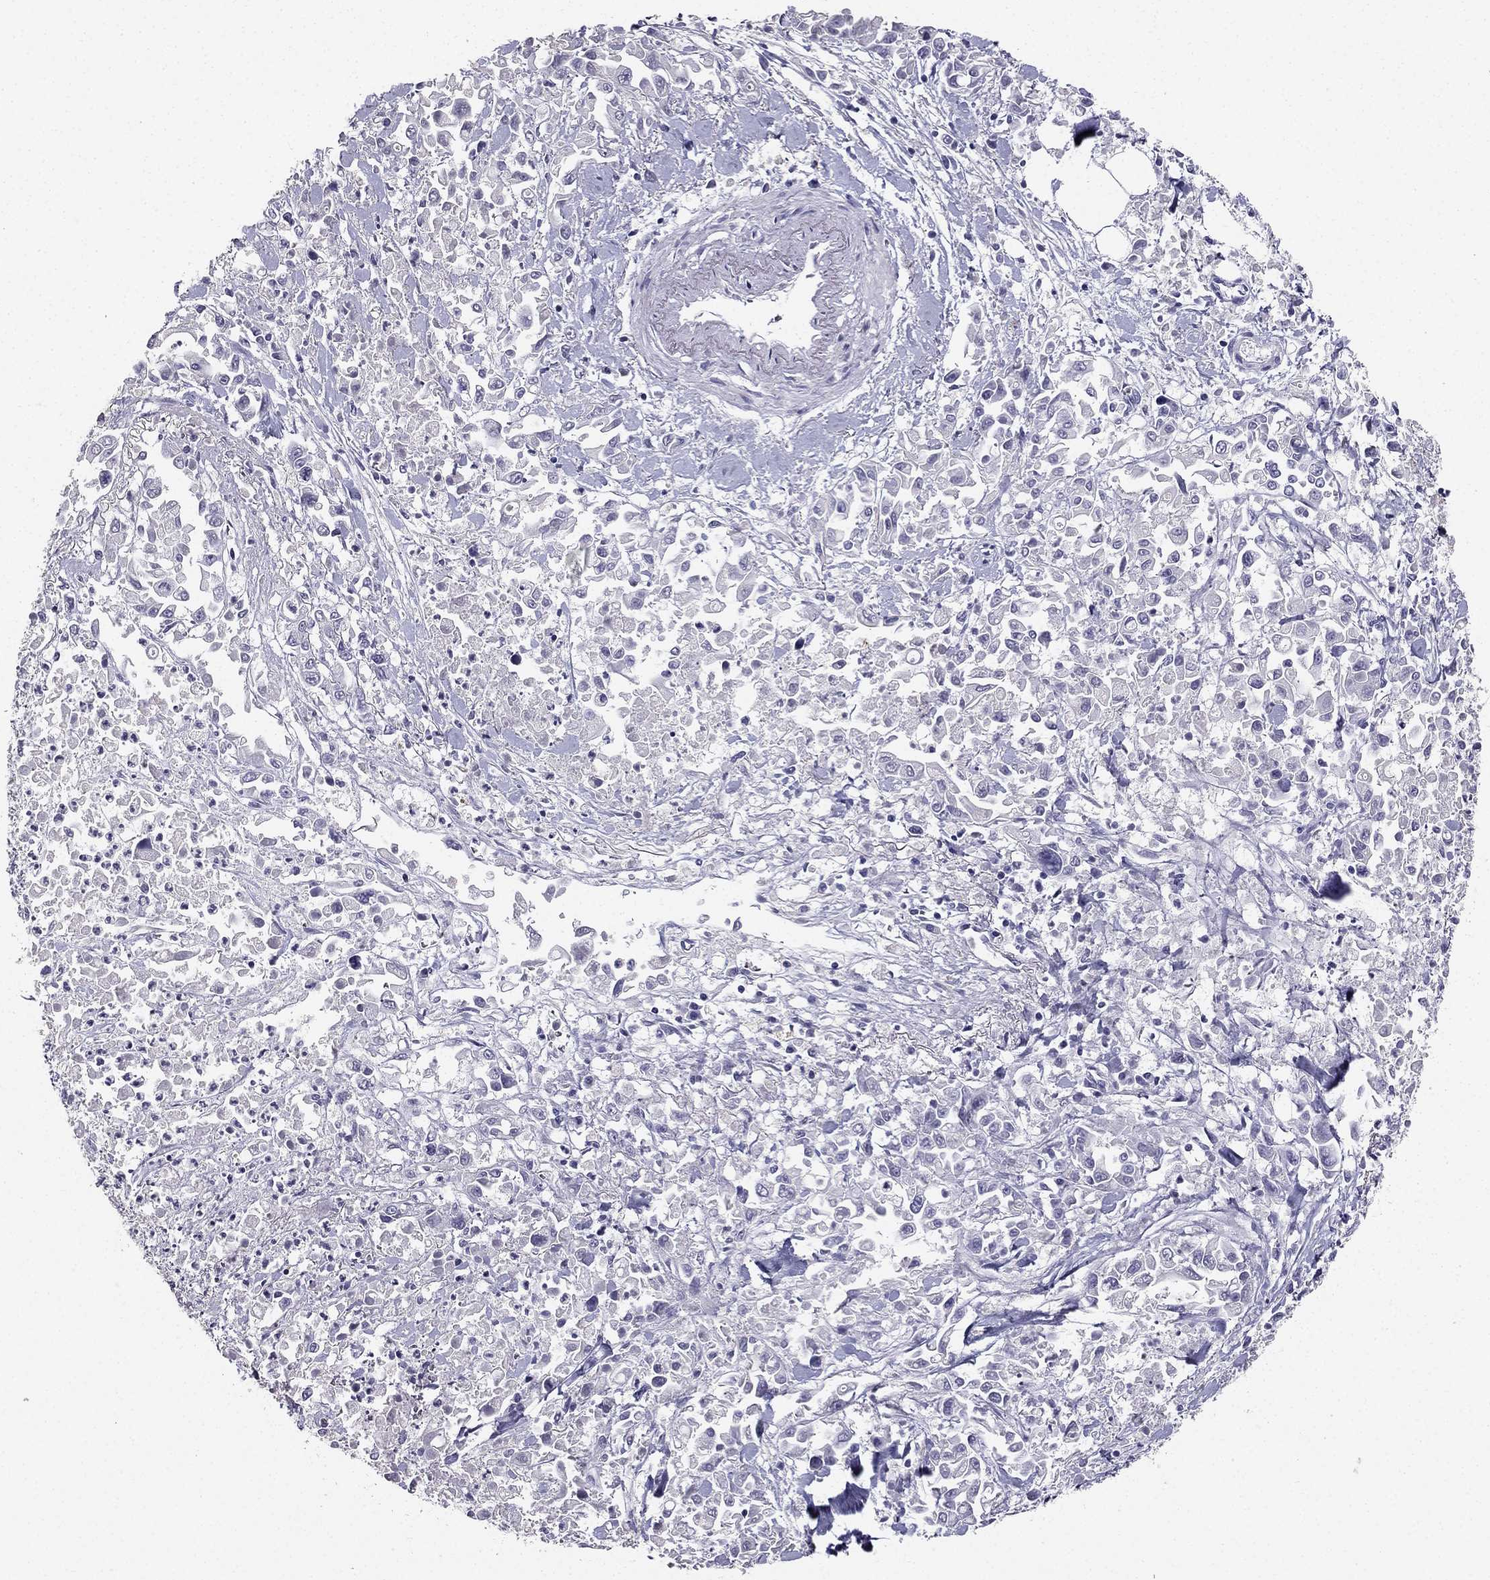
{"staining": {"intensity": "negative", "quantity": "none", "location": "none"}, "tissue": "pancreatic cancer", "cell_type": "Tumor cells", "image_type": "cancer", "snomed": [{"axis": "morphology", "description": "Adenocarcinoma, NOS"}, {"axis": "topography", "description": "Pancreas"}], "caption": "Protein analysis of pancreatic cancer (adenocarcinoma) demonstrates no significant expression in tumor cells.", "gene": "CALB2", "patient": {"sex": "female", "age": 83}}